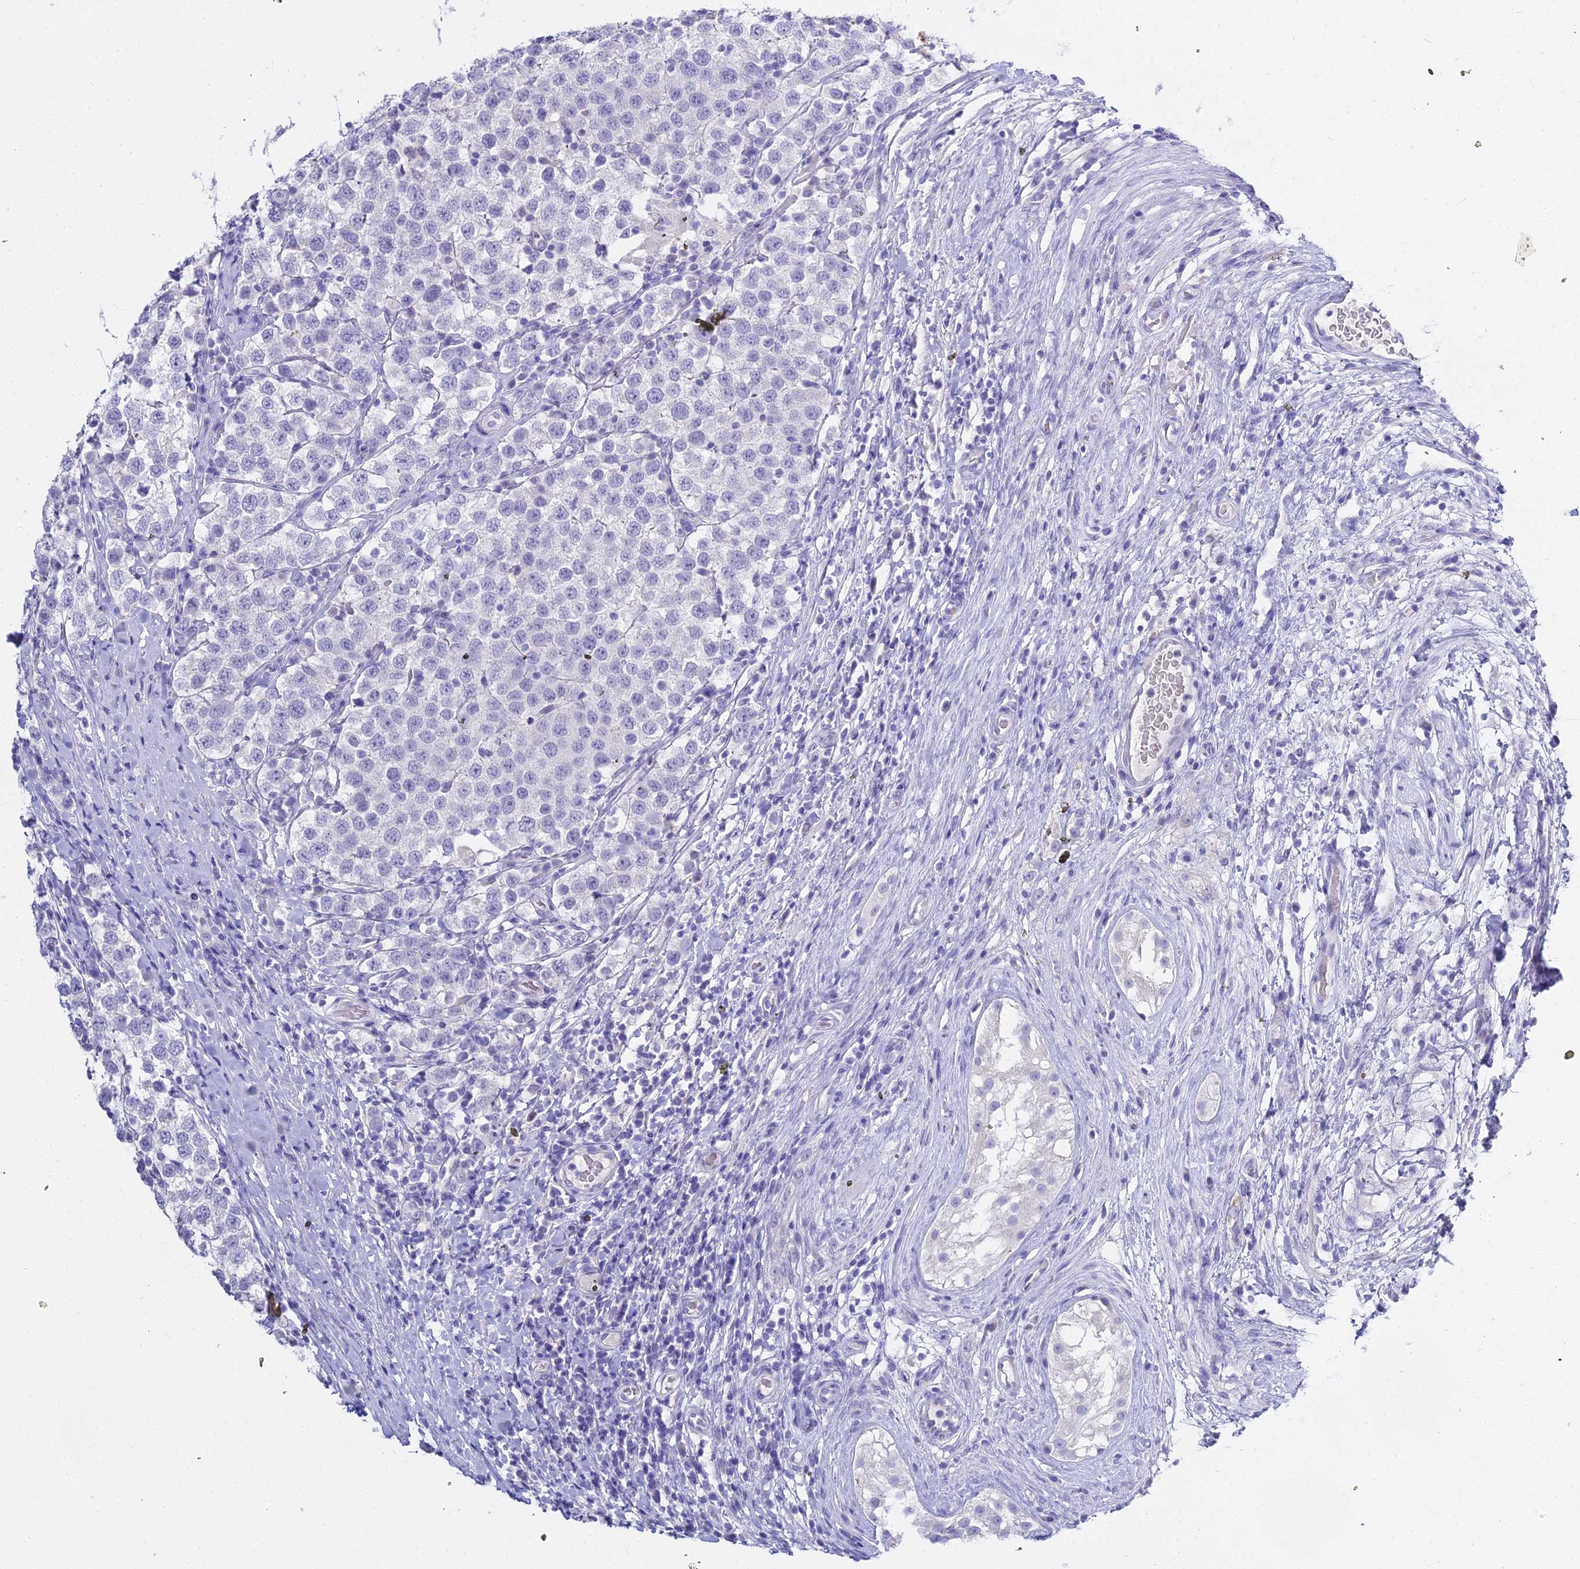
{"staining": {"intensity": "negative", "quantity": "none", "location": "none"}, "tissue": "testis cancer", "cell_type": "Tumor cells", "image_type": "cancer", "snomed": [{"axis": "morphology", "description": "Seminoma, NOS"}, {"axis": "topography", "description": "Testis"}], "caption": "Tumor cells show no significant protein expression in testis cancer (seminoma). (DAB (3,3'-diaminobenzidine) immunohistochemistry (IHC) with hematoxylin counter stain).", "gene": "S100A7", "patient": {"sex": "male", "age": 34}}